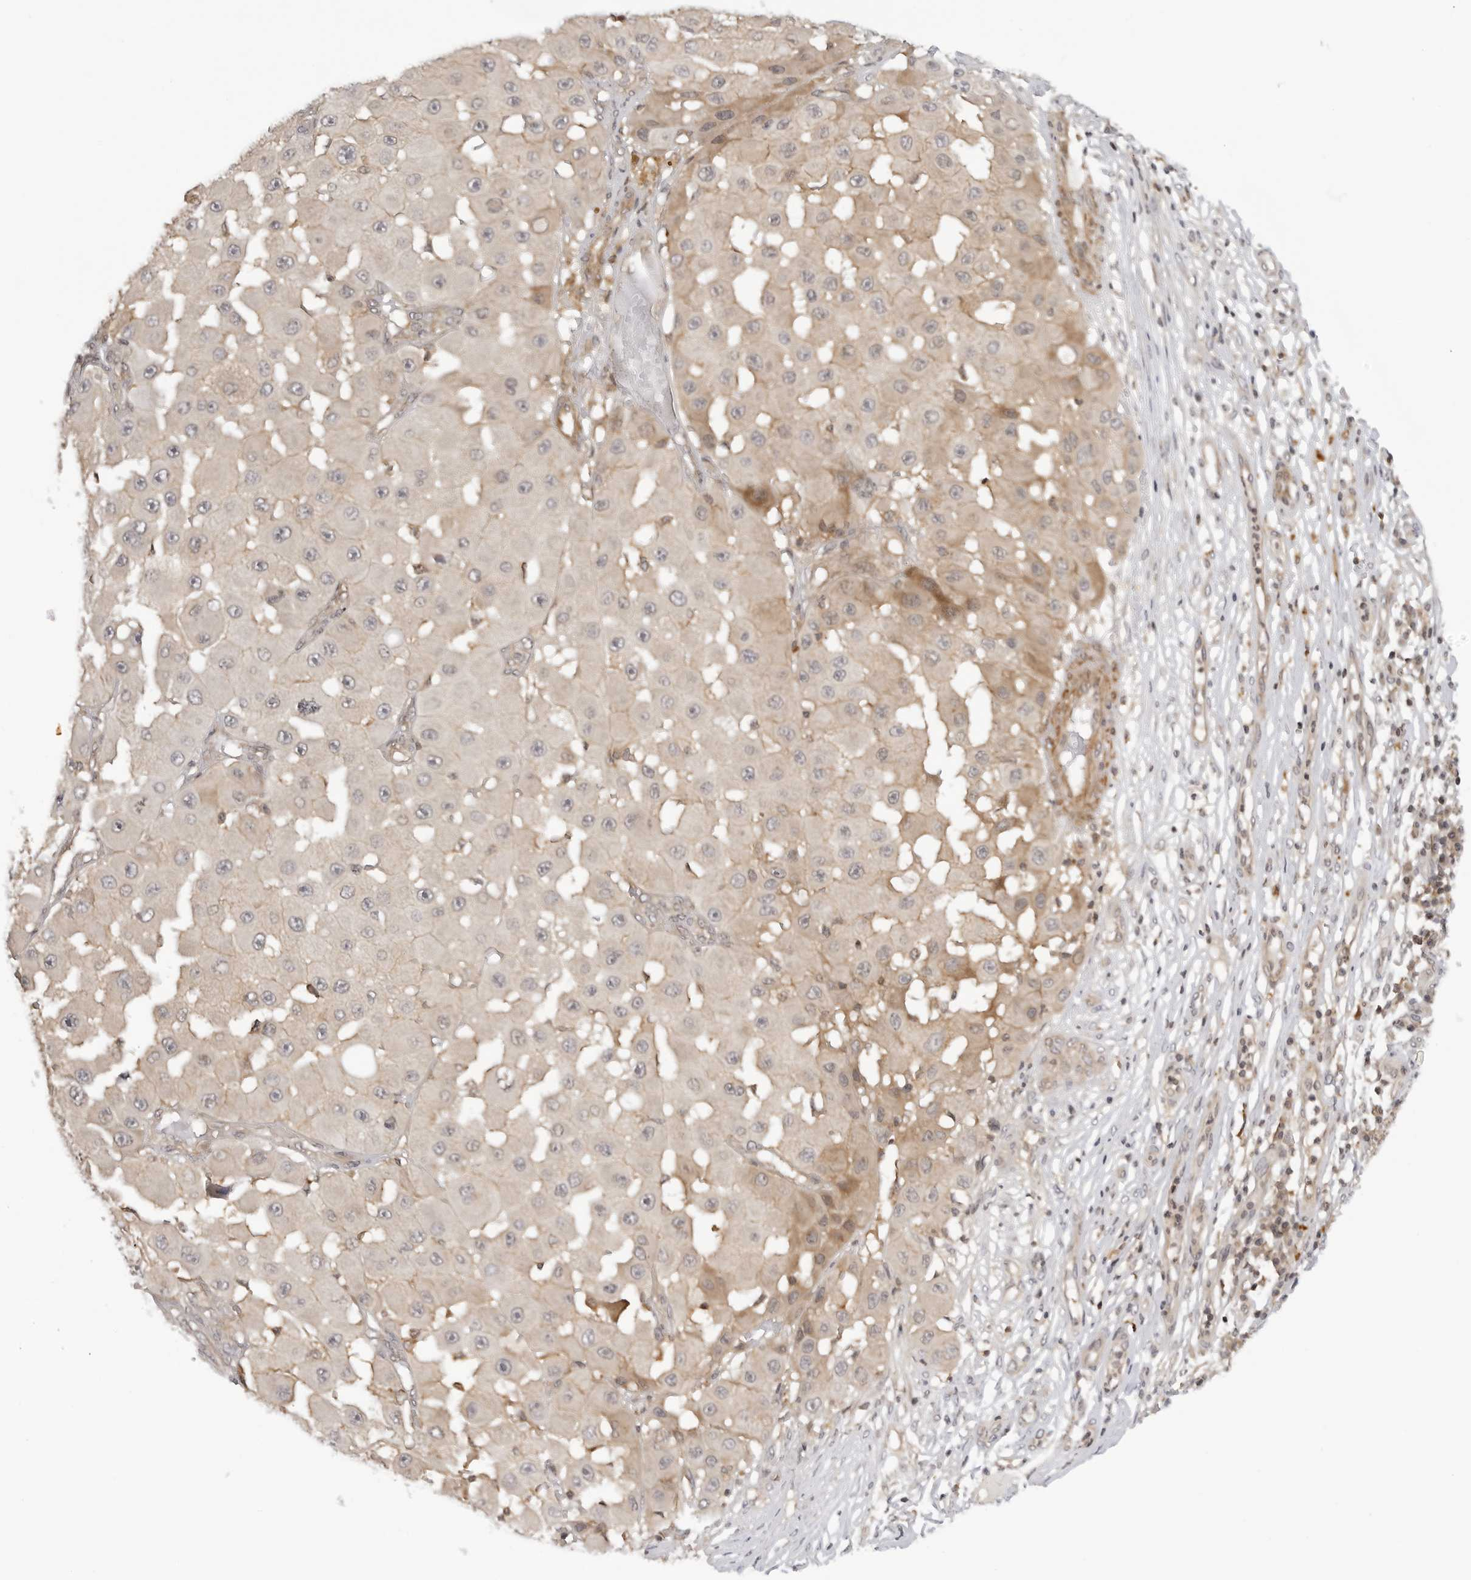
{"staining": {"intensity": "weak", "quantity": "<25%", "location": "cytoplasmic/membranous"}, "tissue": "melanoma", "cell_type": "Tumor cells", "image_type": "cancer", "snomed": [{"axis": "morphology", "description": "Malignant melanoma, NOS"}, {"axis": "topography", "description": "Skin"}], "caption": "Immunohistochemical staining of melanoma shows no significant positivity in tumor cells.", "gene": "MAP2K5", "patient": {"sex": "female", "age": 81}}